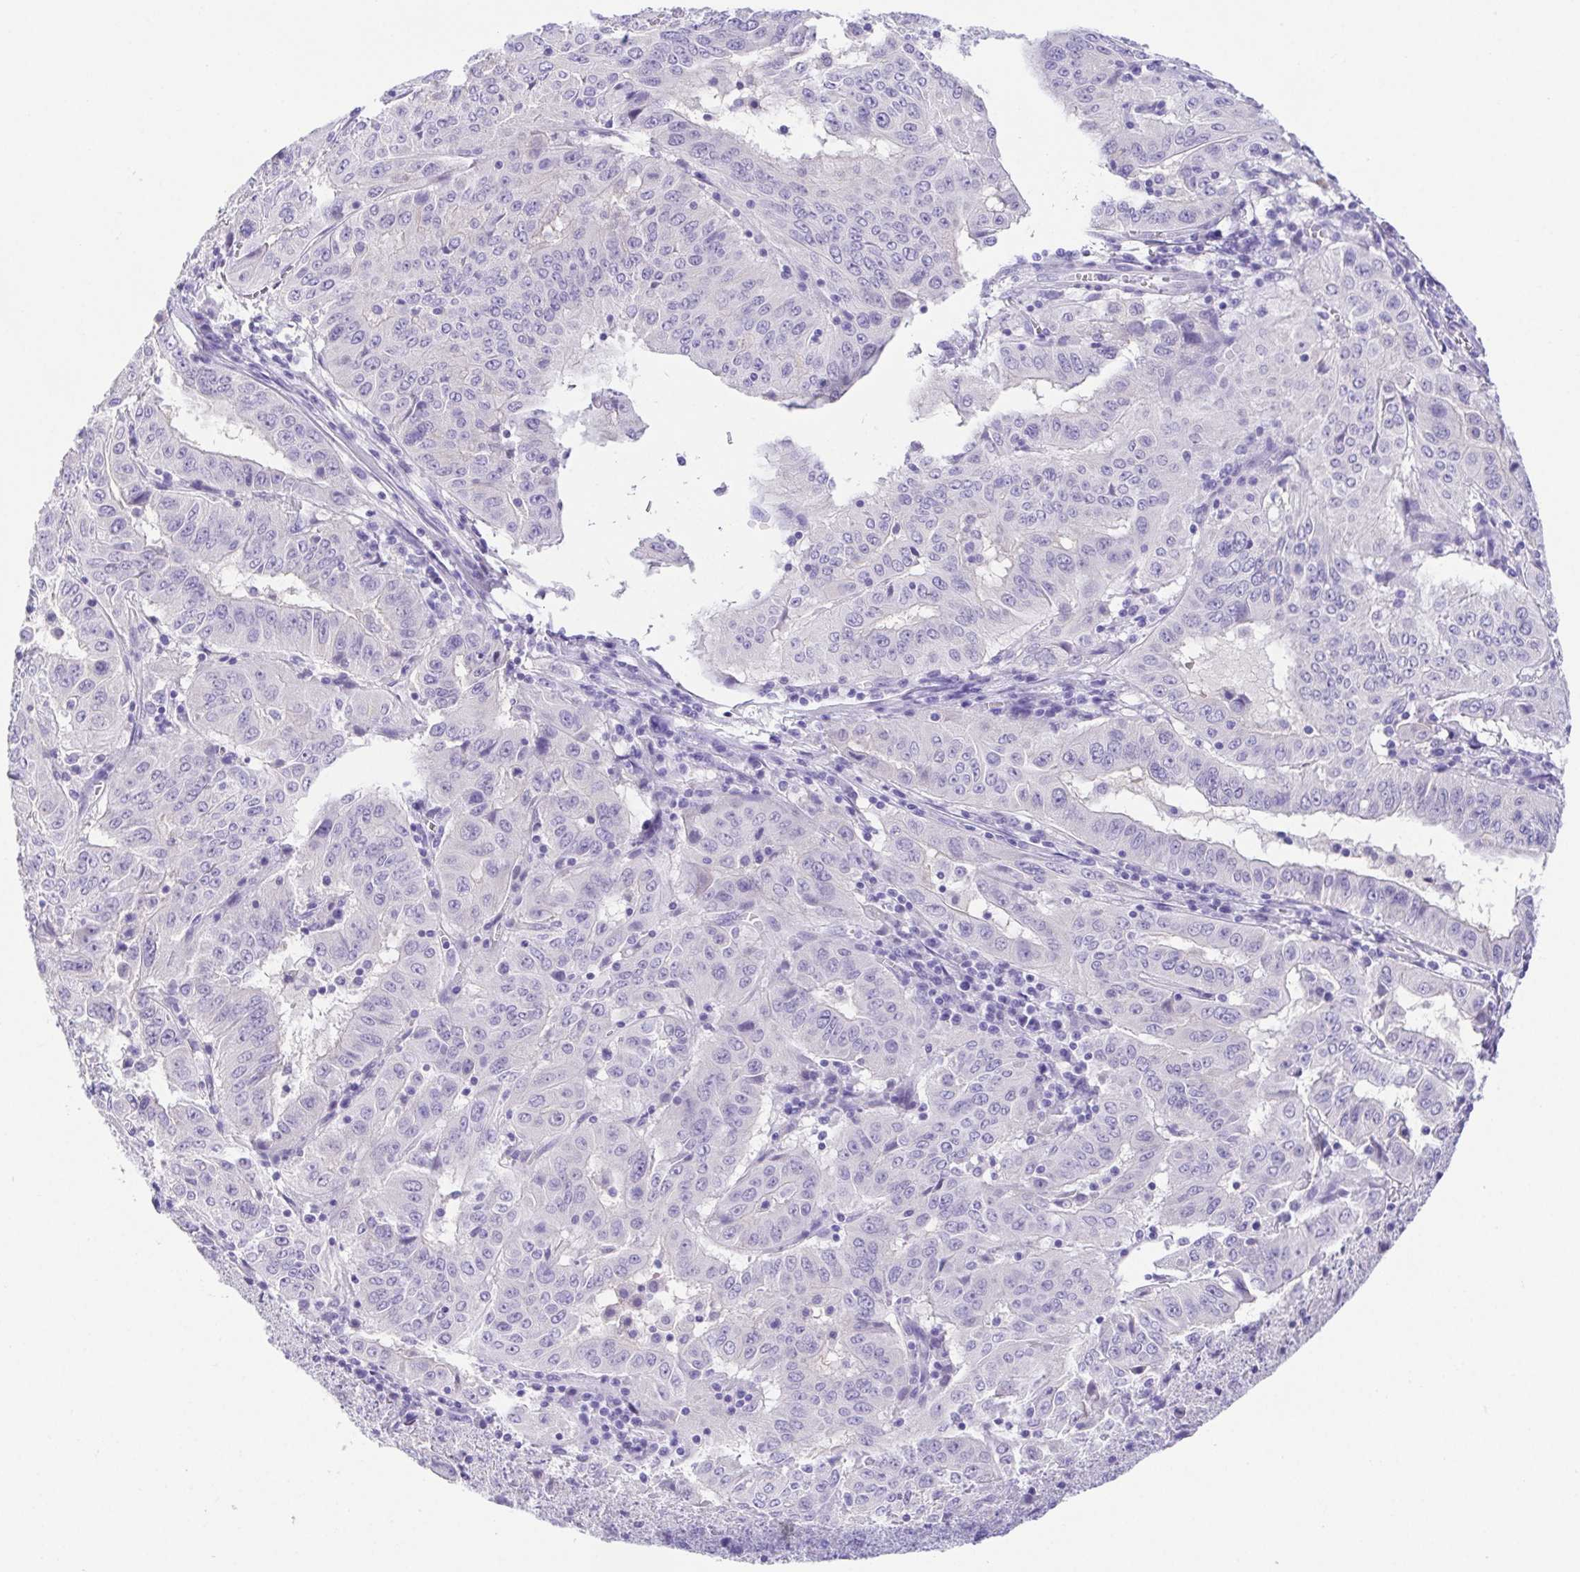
{"staining": {"intensity": "negative", "quantity": "none", "location": "none"}, "tissue": "pancreatic cancer", "cell_type": "Tumor cells", "image_type": "cancer", "snomed": [{"axis": "morphology", "description": "Adenocarcinoma, NOS"}, {"axis": "topography", "description": "Pancreas"}], "caption": "Adenocarcinoma (pancreatic) was stained to show a protein in brown. There is no significant staining in tumor cells.", "gene": "SPATA4", "patient": {"sex": "male", "age": 63}}